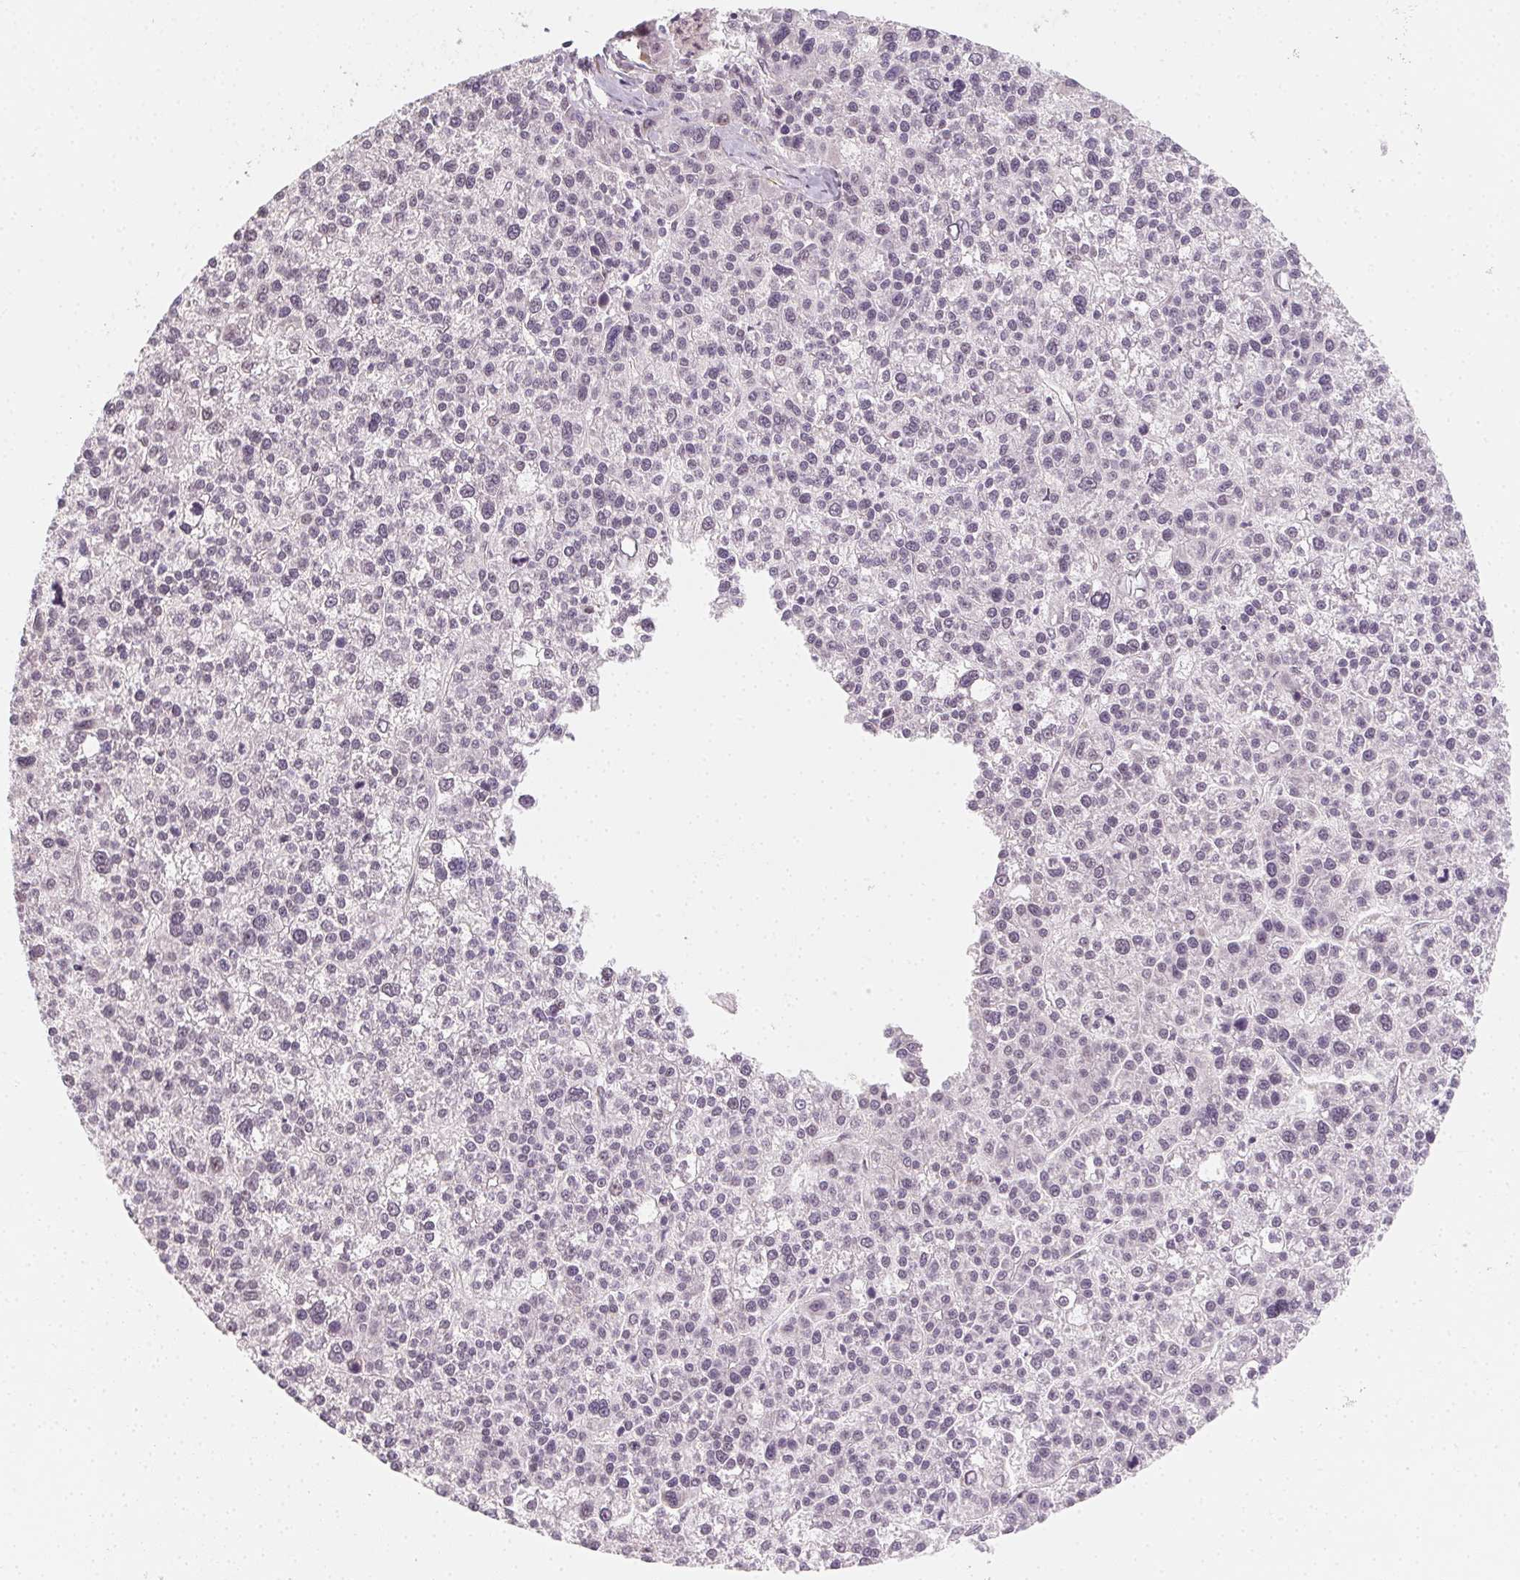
{"staining": {"intensity": "negative", "quantity": "none", "location": "none"}, "tissue": "liver cancer", "cell_type": "Tumor cells", "image_type": "cancer", "snomed": [{"axis": "morphology", "description": "Carcinoma, Hepatocellular, NOS"}, {"axis": "topography", "description": "Liver"}], "caption": "The image reveals no significant staining in tumor cells of liver hepatocellular carcinoma. (DAB (3,3'-diaminobenzidine) immunohistochemistry, high magnification).", "gene": "CCDC96", "patient": {"sex": "female", "age": 58}}